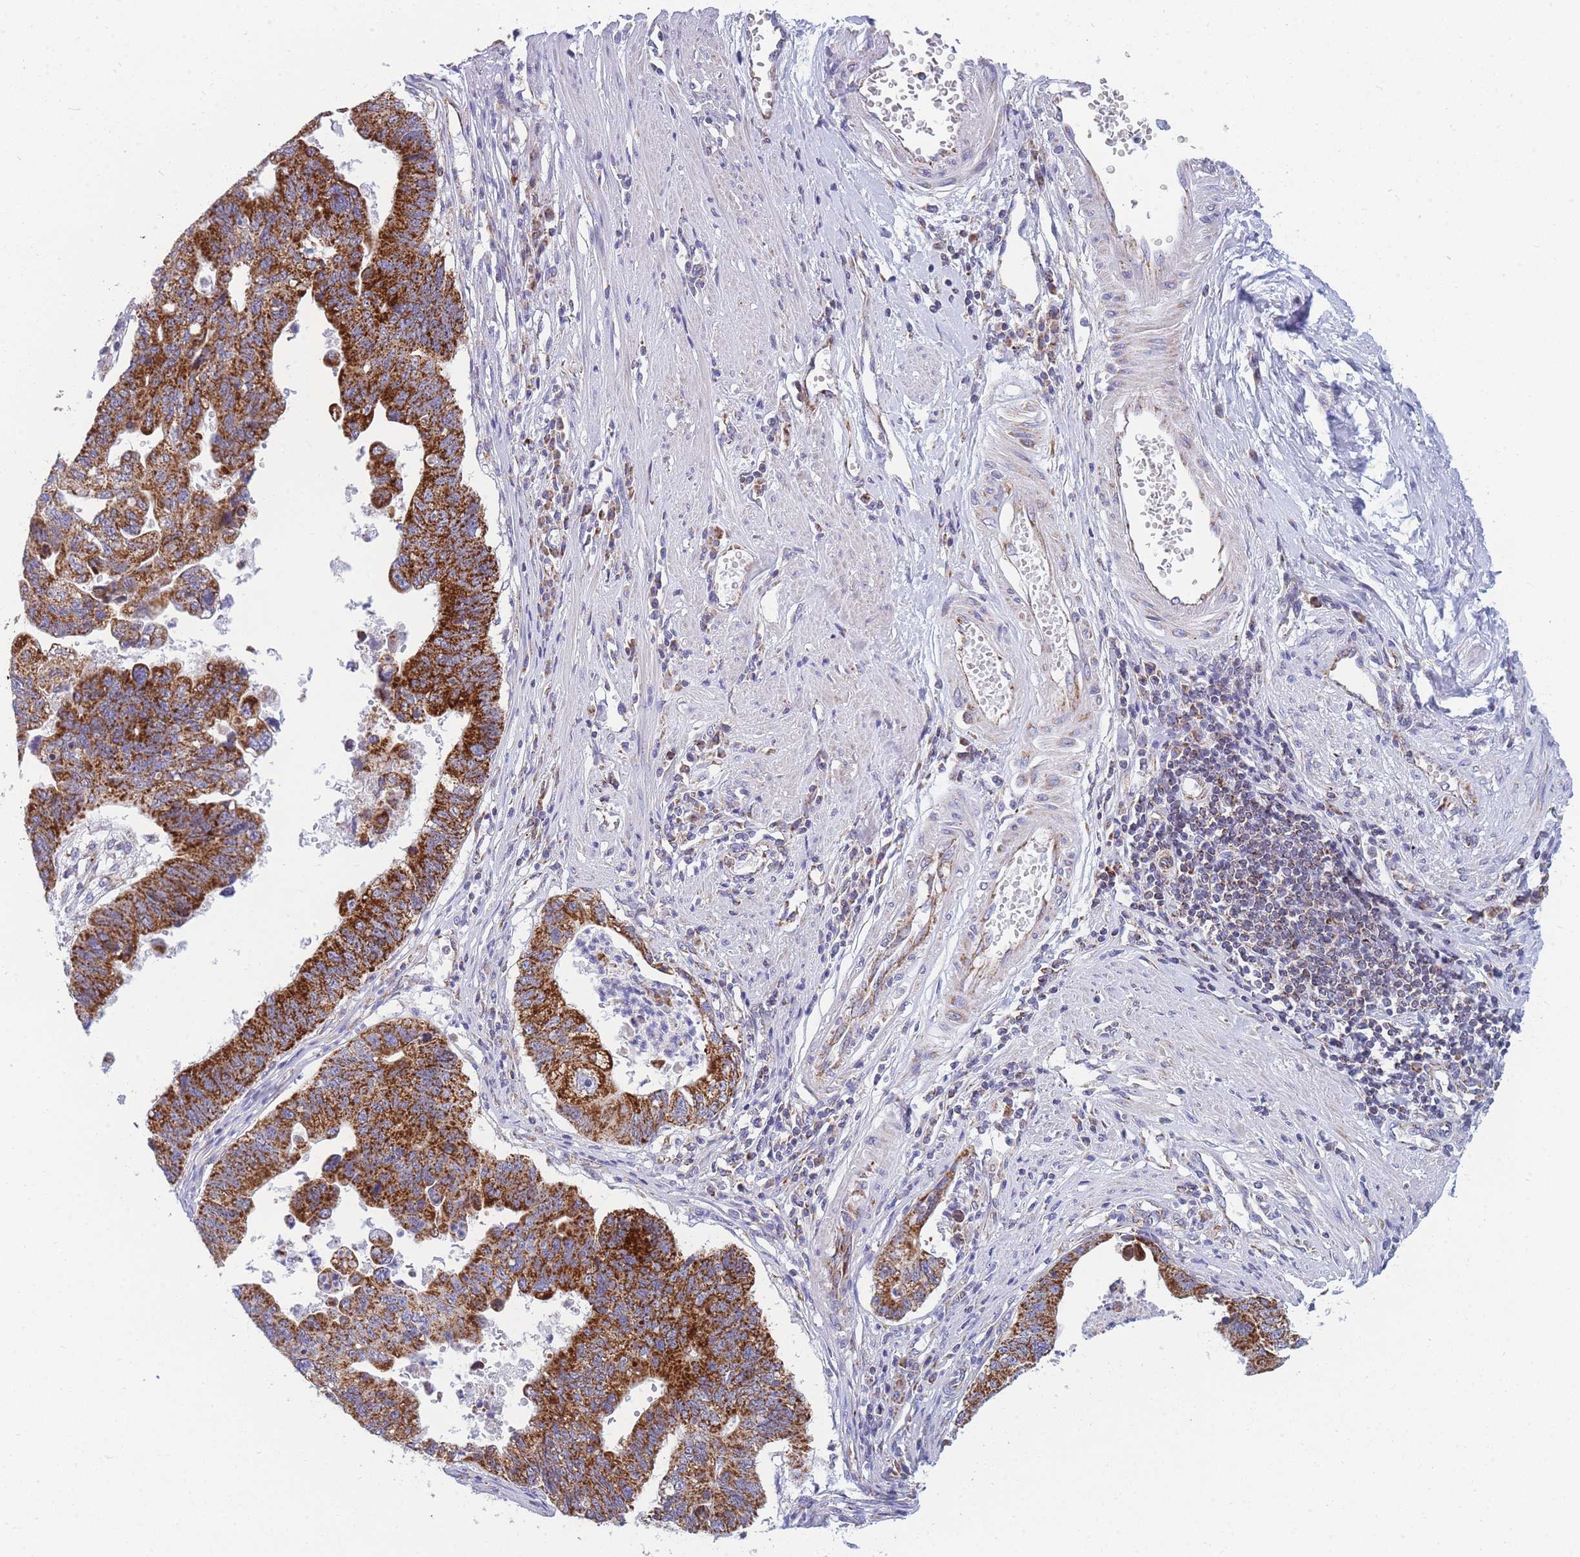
{"staining": {"intensity": "strong", "quantity": ">75%", "location": "cytoplasmic/membranous"}, "tissue": "stomach cancer", "cell_type": "Tumor cells", "image_type": "cancer", "snomed": [{"axis": "morphology", "description": "Adenocarcinoma, NOS"}, {"axis": "topography", "description": "Stomach"}], "caption": "Human stomach cancer (adenocarcinoma) stained for a protein (brown) reveals strong cytoplasmic/membranous positive positivity in about >75% of tumor cells.", "gene": "MRPS11", "patient": {"sex": "male", "age": 59}}